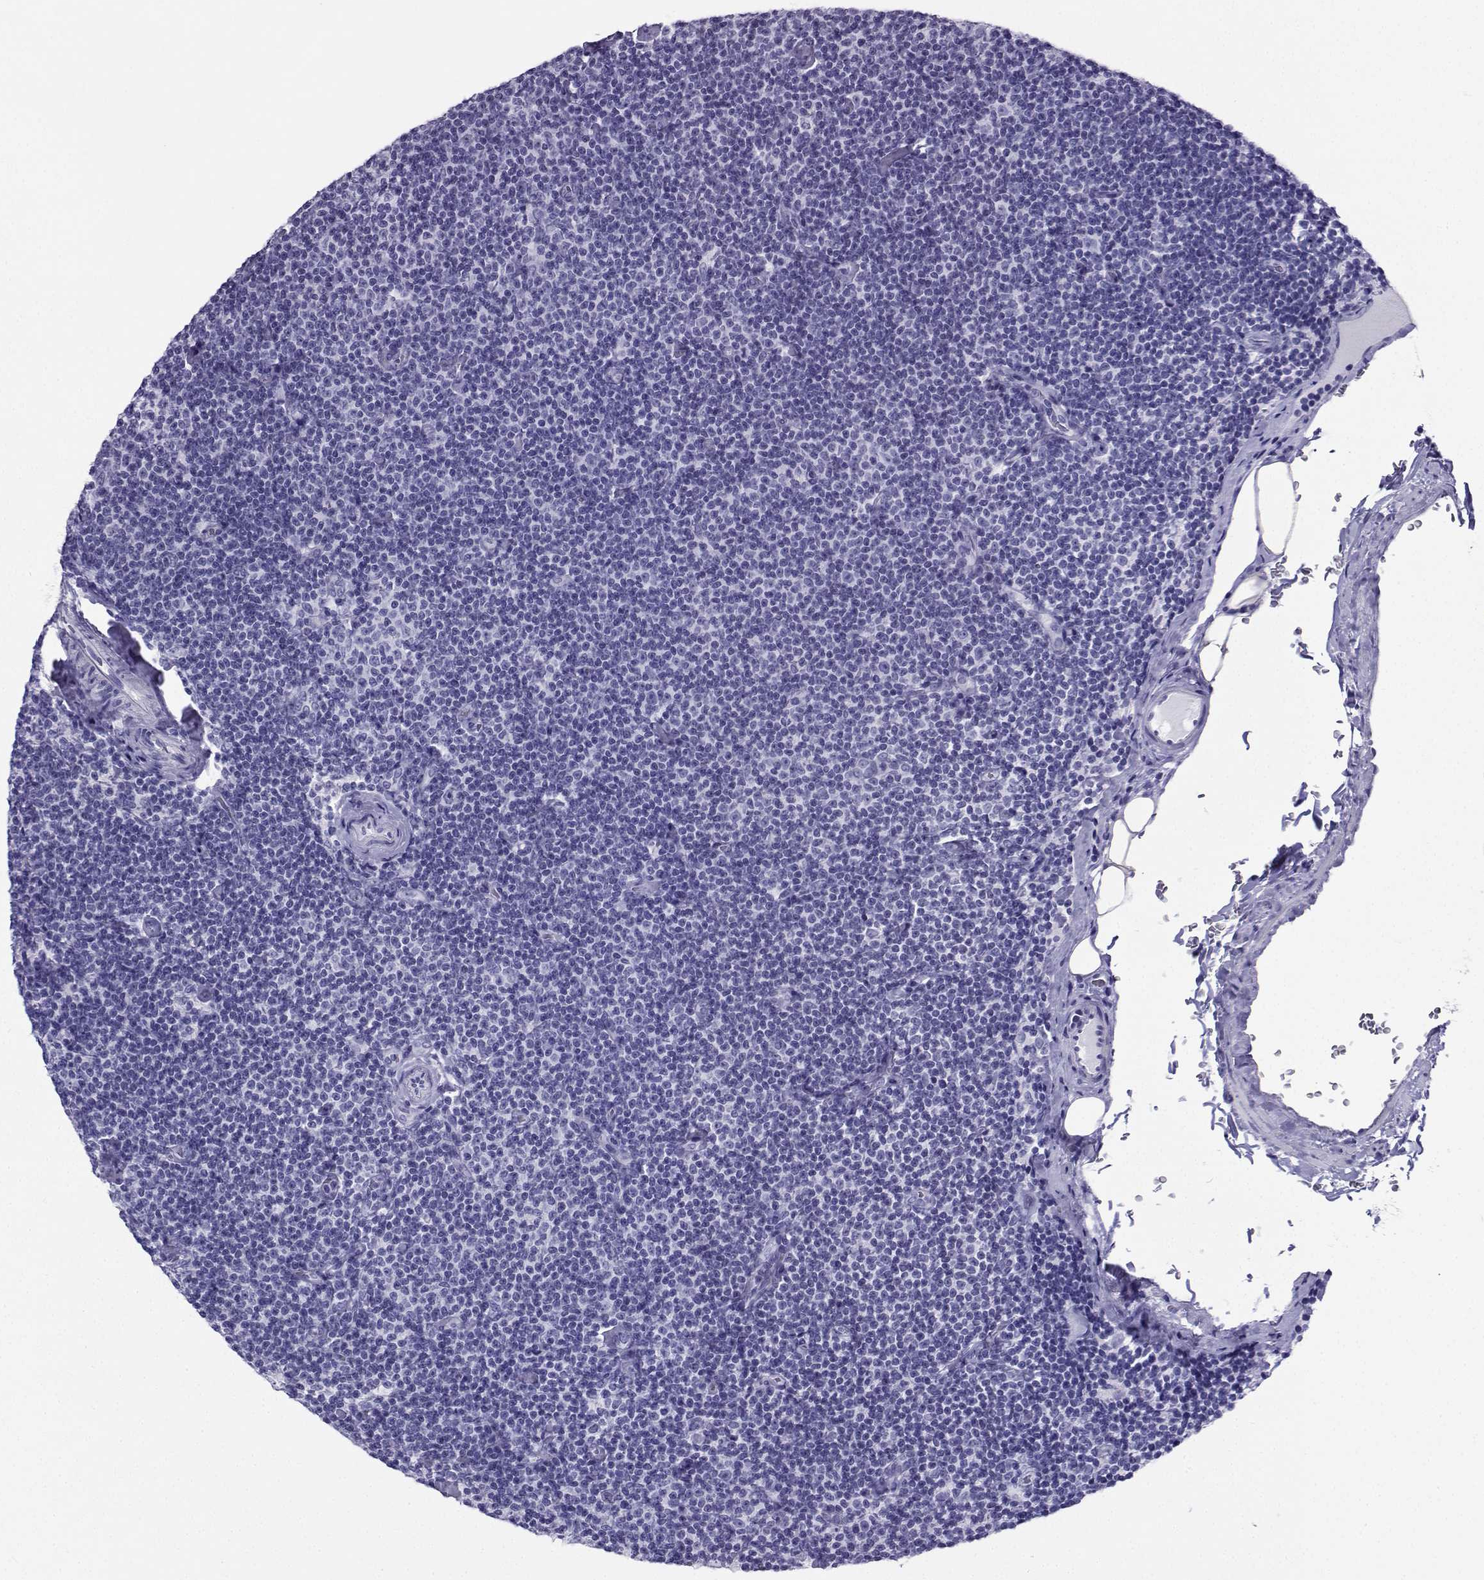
{"staining": {"intensity": "negative", "quantity": "none", "location": "none"}, "tissue": "lymphoma", "cell_type": "Tumor cells", "image_type": "cancer", "snomed": [{"axis": "morphology", "description": "Malignant lymphoma, non-Hodgkin's type, Low grade"}, {"axis": "topography", "description": "Lymph node"}], "caption": "DAB (3,3'-diaminobenzidine) immunohistochemical staining of malignant lymphoma, non-Hodgkin's type (low-grade) exhibits no significant expression in tumor cells.", "gene": "CD109", "patient": {"sex": "male", "age": 81}}